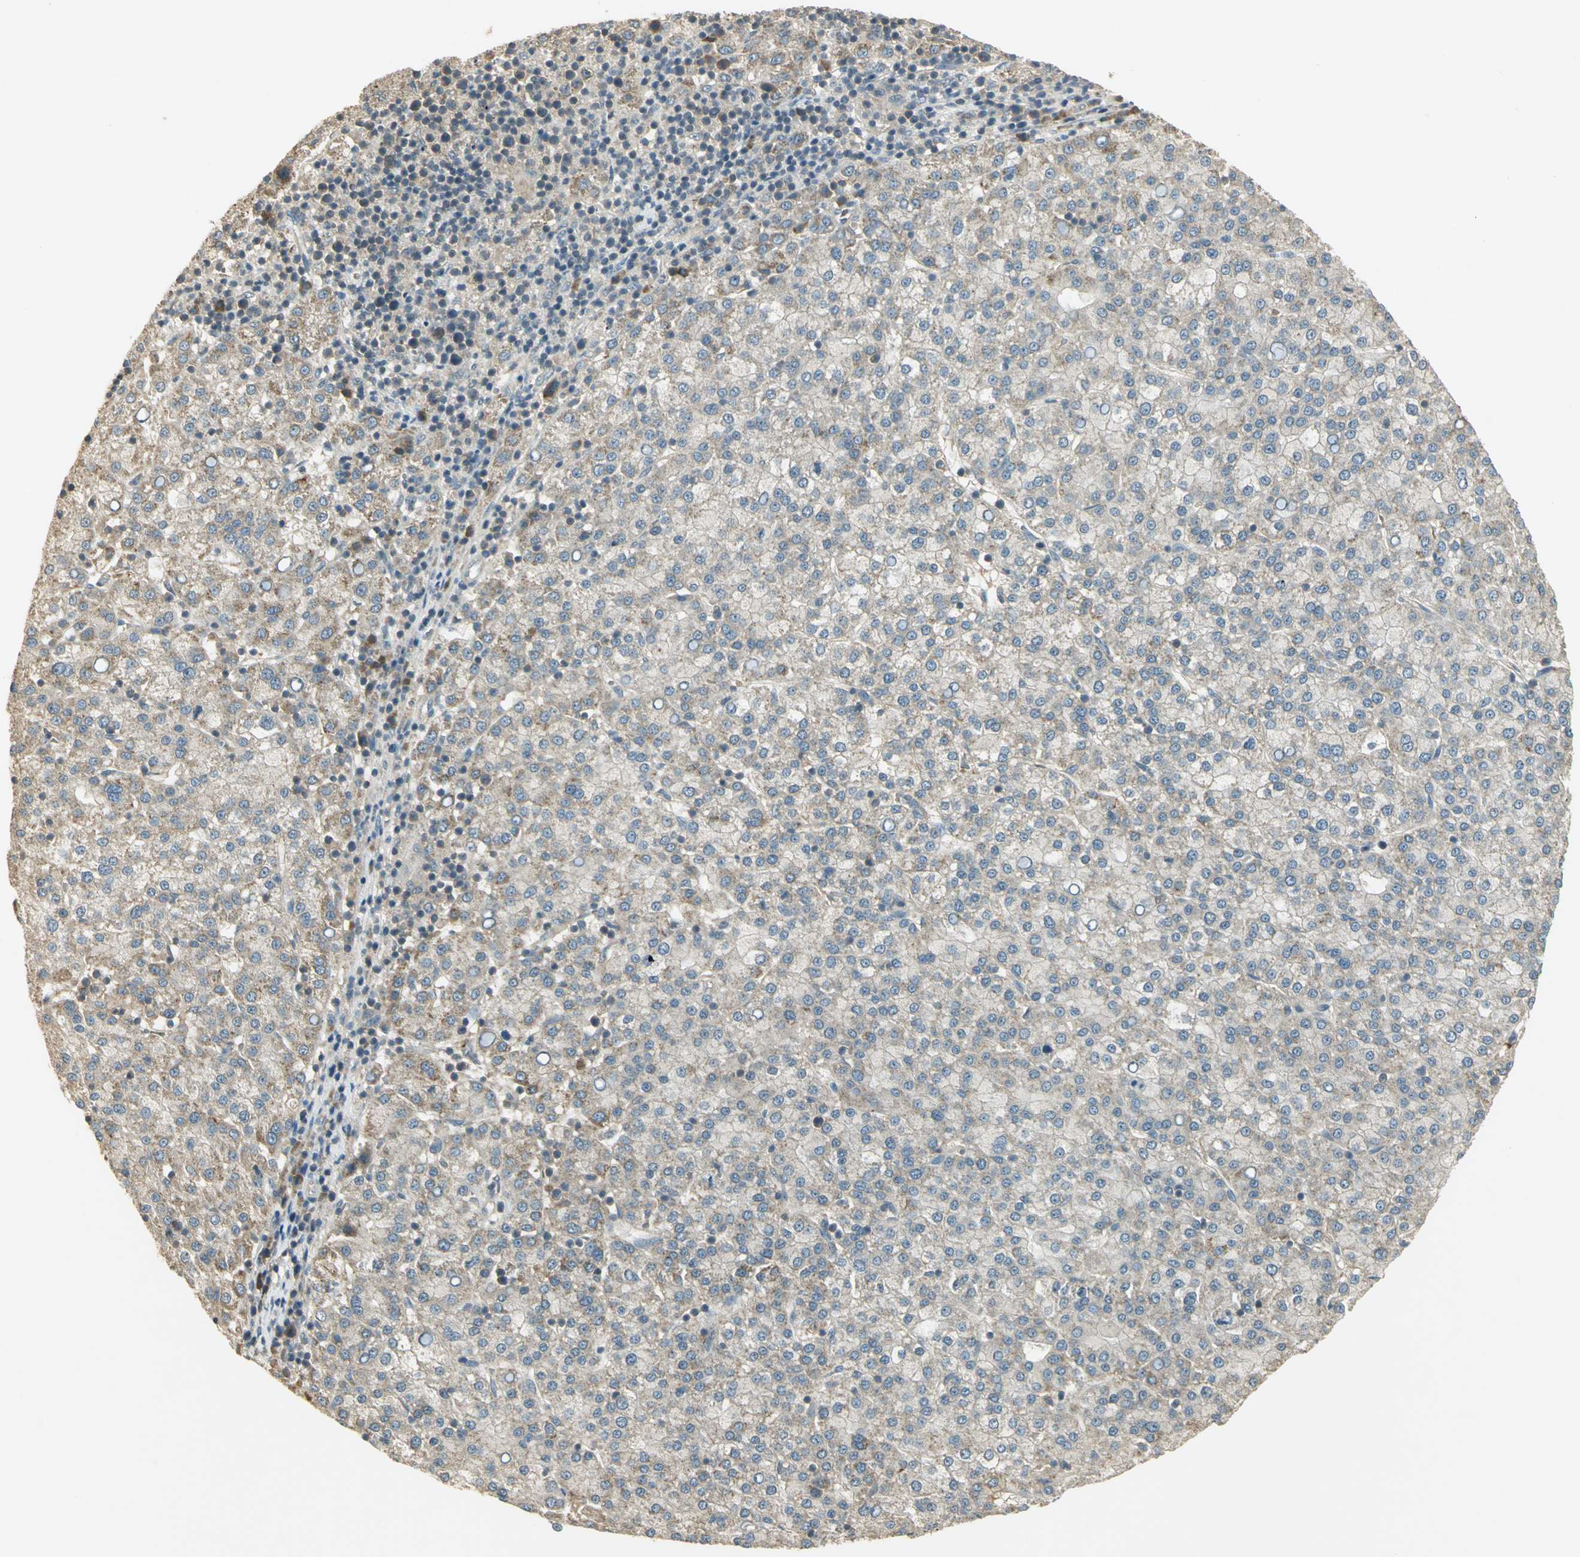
{"staining": {"intensity": "weak", "quantity": ">75%", "location": "cytoplasmic/membranous"}, "tissue": "liver cancer", "cell_type": "Tumor cells", "image_type": "cancer", "snomed": [{"axis": "morphology", "description": "Carcinoma, Hepatocellular, NOS"}, {"axis": "topography", "description": "Liver"}], "caption": "Liver cancer (hepatocellular carcinoma) was stained to show a protein in brown. There is low levels of weak cytoplasmic/membranous positivity in about >75% of tumor cells.", "gene": "KEAP1", "patient": {"sex": "female", "age": 58}}